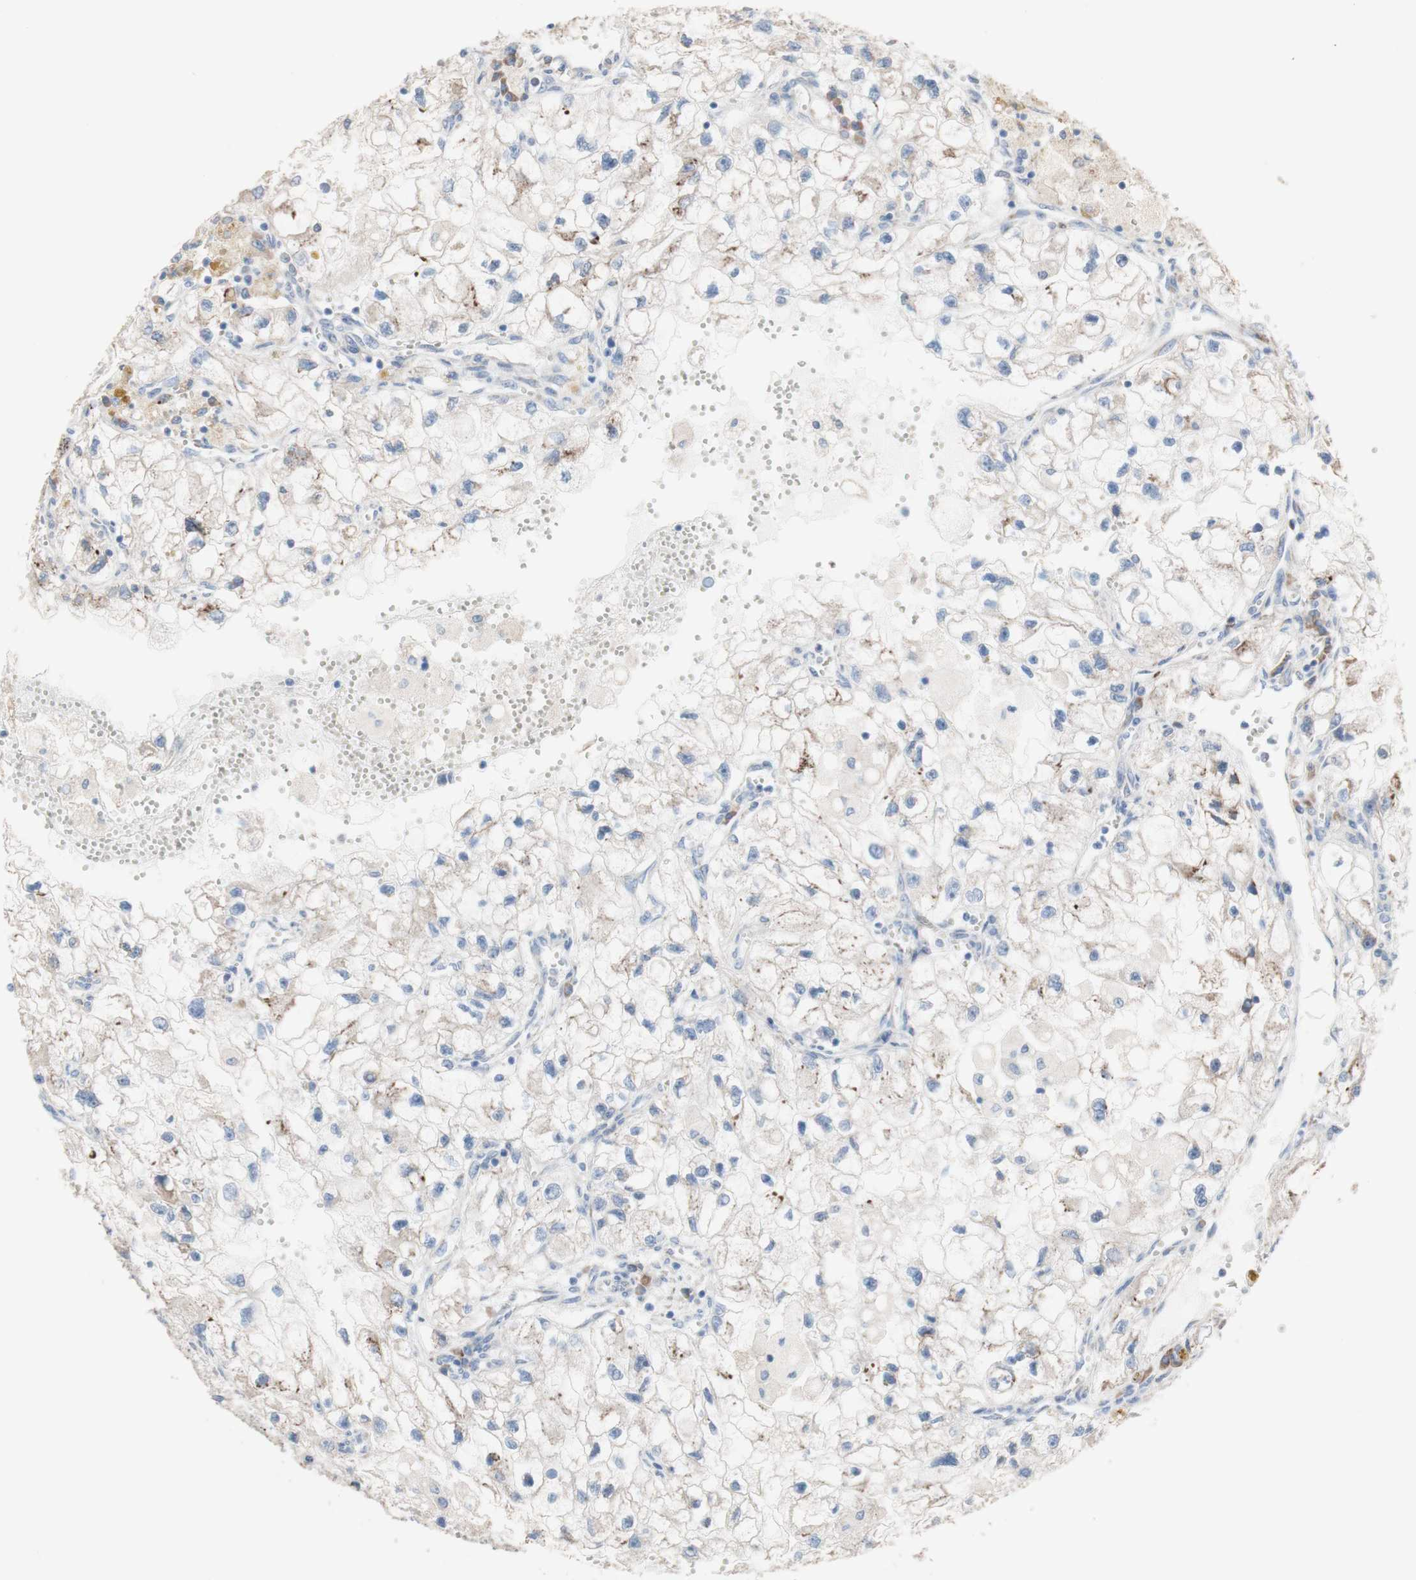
{"staining": {"intensity": "negative", "quantity": "none", "location": "none"}, "tissue": "renal cancer", "cell_type": "Tumor cells", "image_type": "cancer", "snomed": [{"axis": "morphology", "description": "Adenocarcinoma, NOS"}, {"axis": "topography", "description": "Kidney"}], "caption": "This is an IHC image of human renal adenocarcinoma. There is no positivity in tumor cells.", "gene": "AGPAT5", "patient": {"sex": "female", "age": 70}}